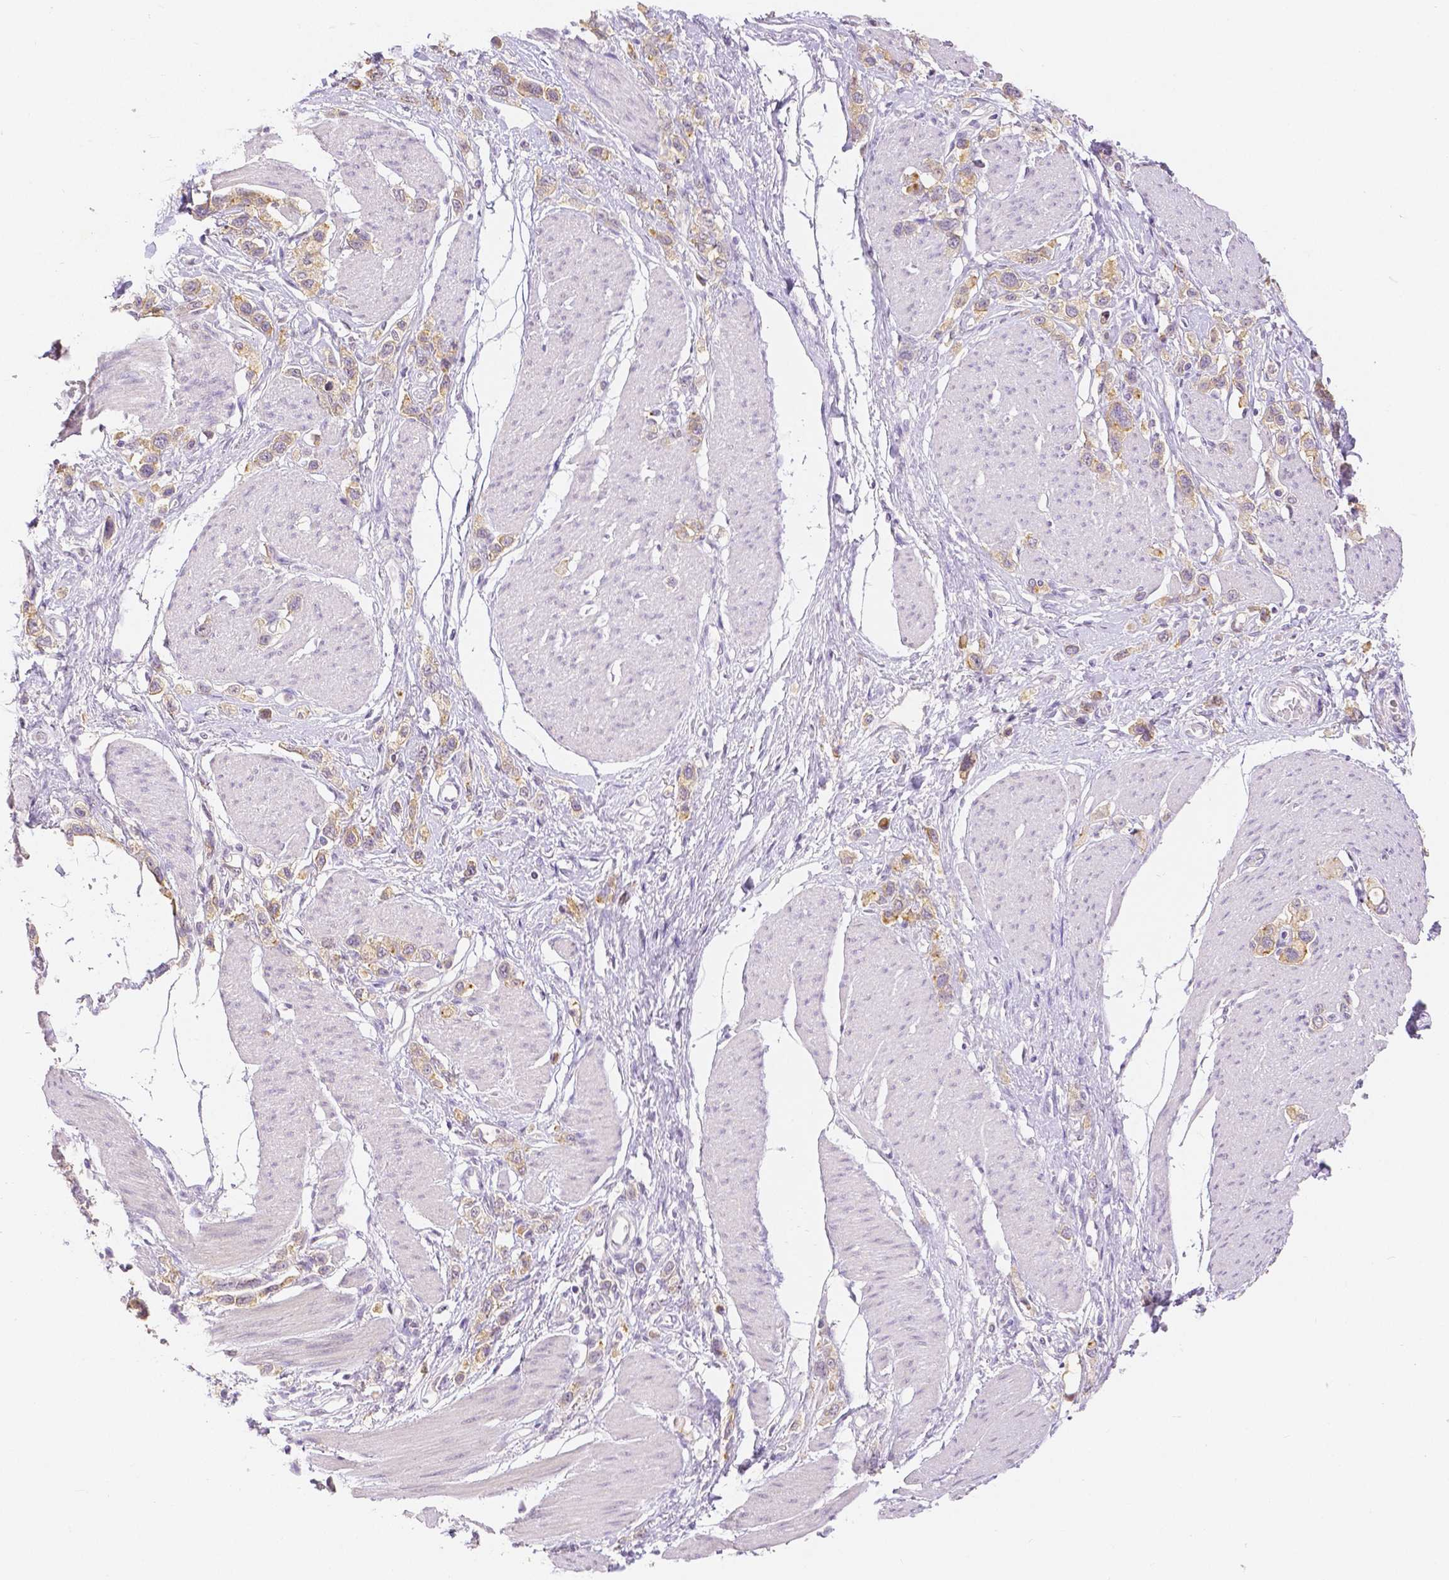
{"staining": {"intensity": "moderate", "quantity": ">75%", "location": "cytoplasmic/membranous"}, "tissue": "stomach cancer", "cell_type": "Tumor cells", "image_type": "cancer", "snomed": [{"axis": "morphology", "description": "Adenocarcinoma, NOS"}, {"axis": "topography", "description": "Stomach"}], "caption": "Adenocarcinoma (stomach) stained with a protein marker demonstrates moderate staining in tumor cells.", "gene": "OCLN", "patient": {"sex": "female", "age": 65}}